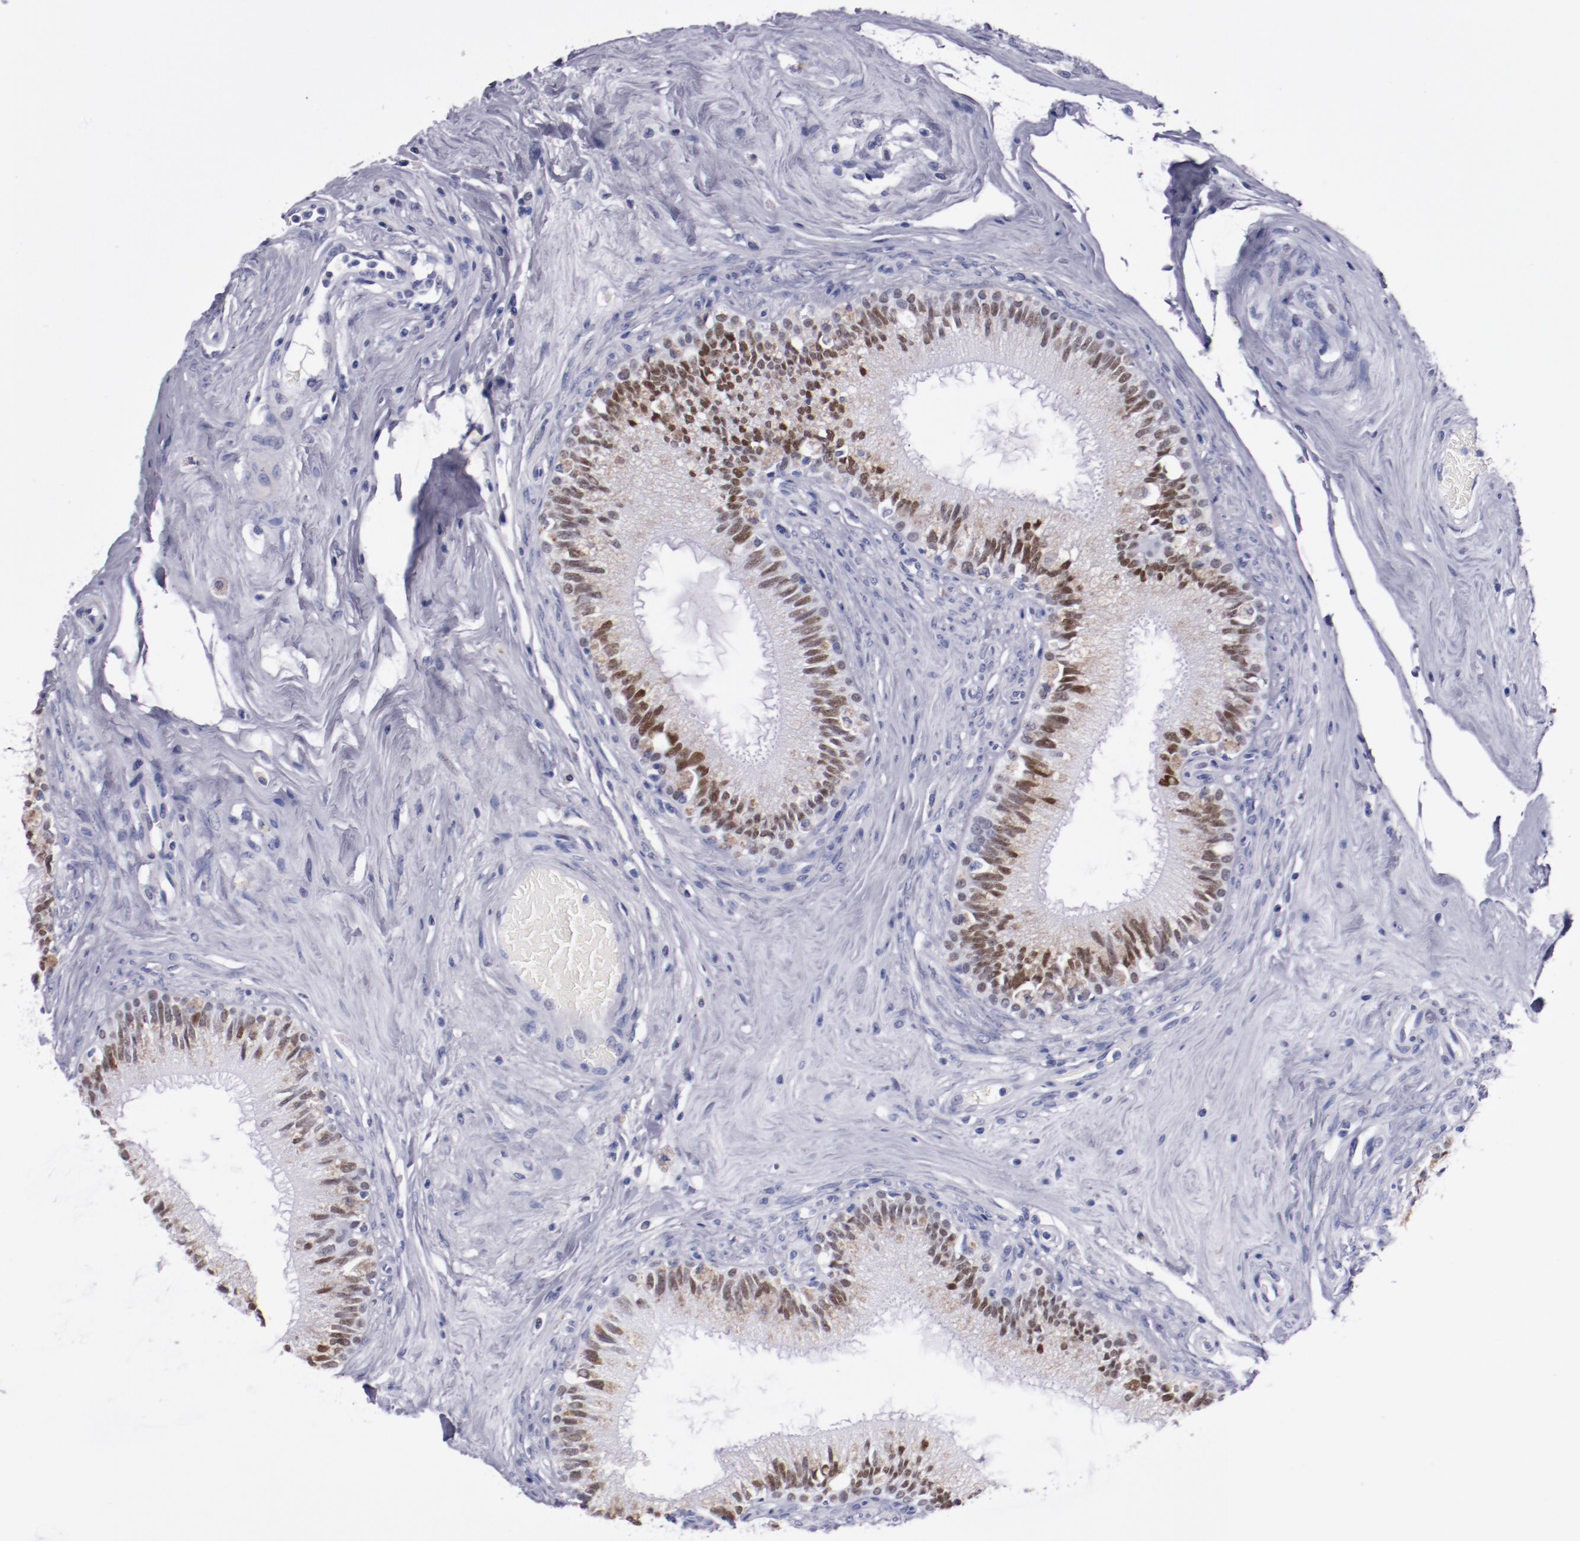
{"staining": {"intensity": "moderate", "quantity": "25%-75%", "location": "nuclear"}, "tissue": "epididymis", "cell_type": "Glandular cells", "image_type": "normal", "snomed": [{"axis": "morphology", "description": "Normal tissue, NOS"}, {"axis": "morphology", "description": "Inflammation, NOS"}, {"axis": "topography", "description": "Epididymis"}], "caption": "The immunohistochemical stain labels moderate nuclear staining in glandular cells of unremarkable epididymis. The staining is performed using DAB brown chromogen to label protein expression. The nuclei are counter-stained blue using hematoxylin.", "gene": "HNF1B", "patient": {"sex": "male", "age": 84}}